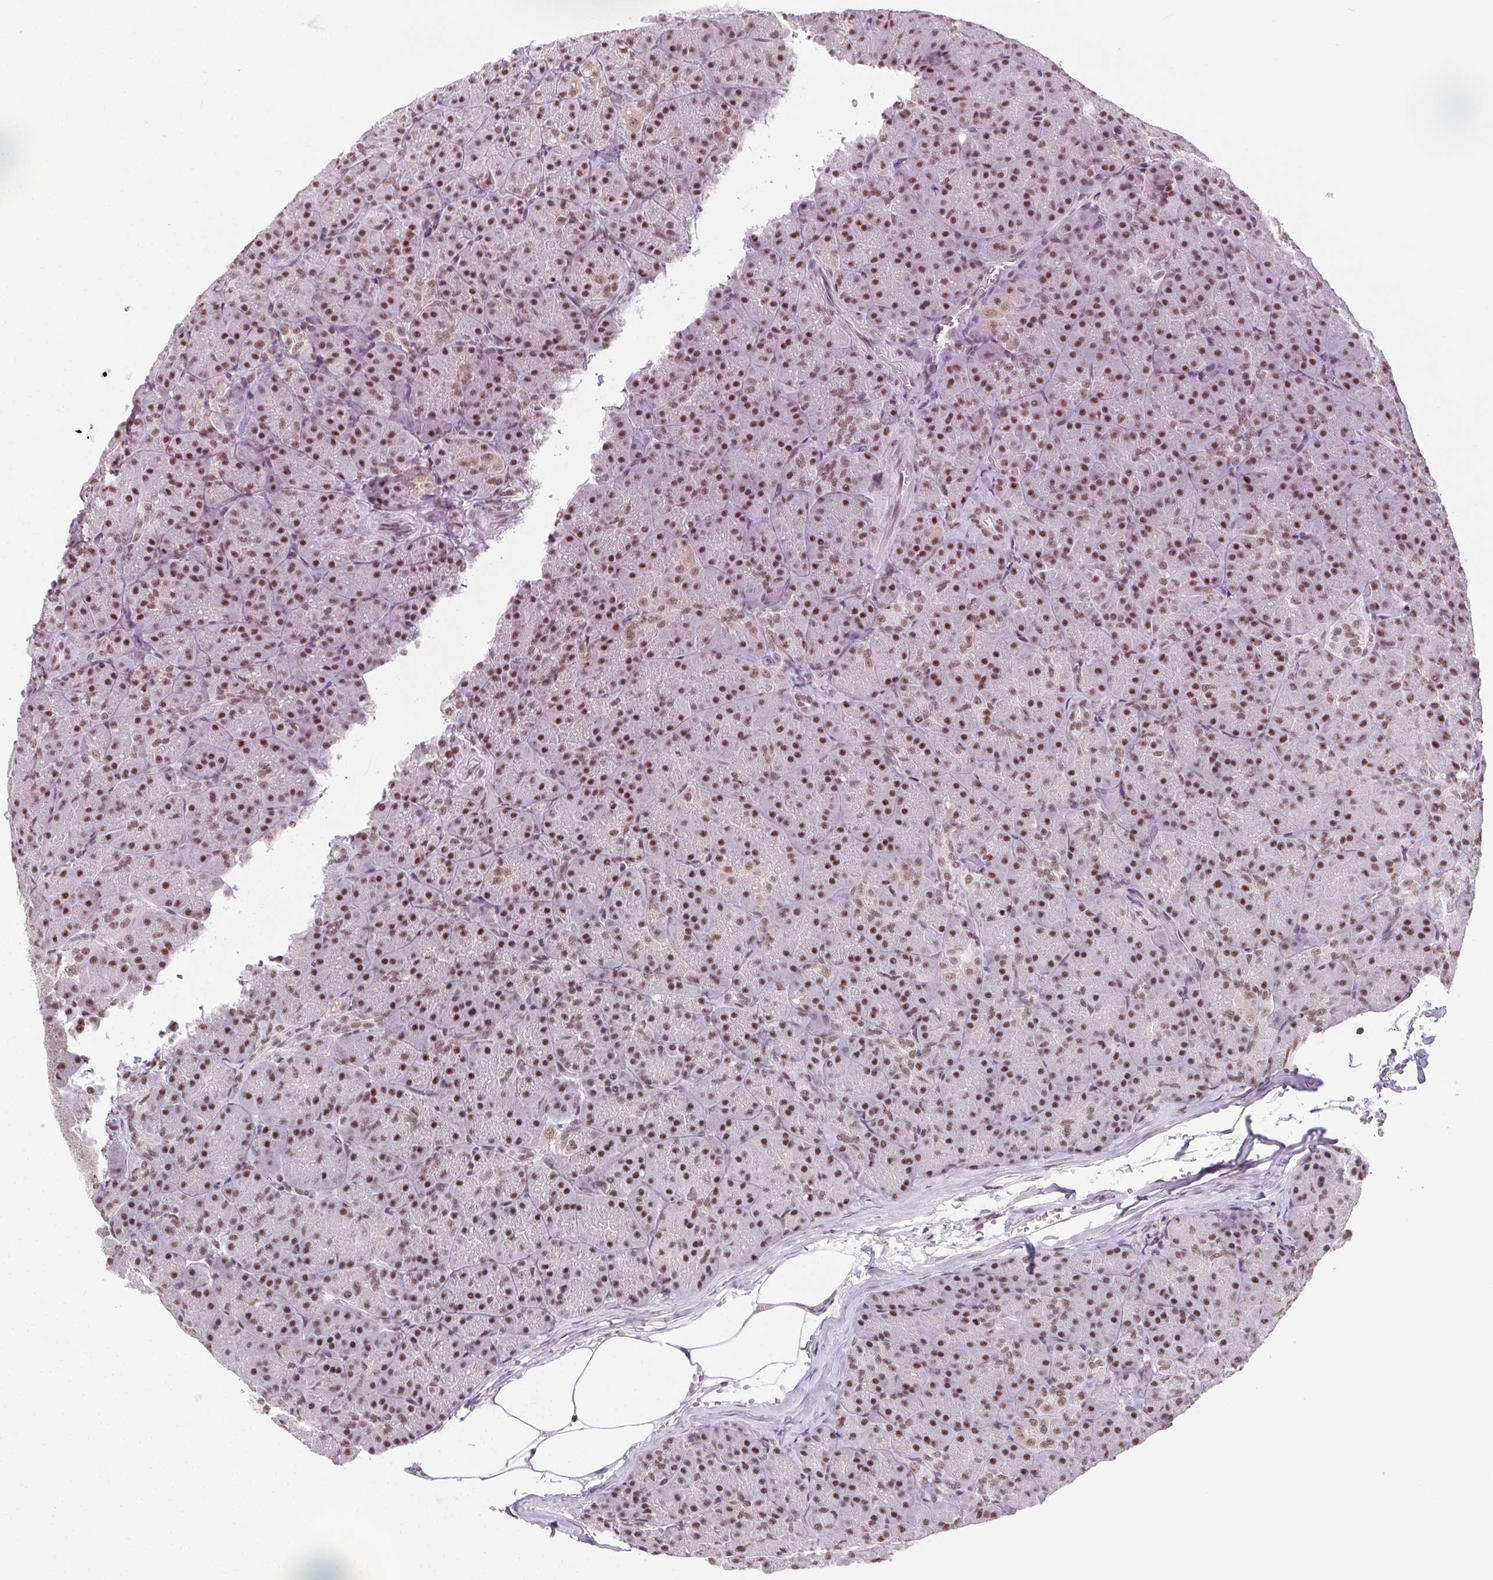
{"staining": {"intensity": "strong", "quantity": "25%-75%", "location": "nuclear"}, "tissue": "pancreas", "cell_type": "Exocrine glandular cells", "image_type": "normal", "snomed": [{"axis": "morphology", "description": "Normal tissue, NOS"}, {"axis": "topography", "description": "Pancreas"}], "caption": "Protein expression by immunohistochemistry shows strong nuclear expression in approximately 25%-75% of exocrine glandular cells in unremarkable pancreas.", "gene": "TRA2B", "patient": {"sex": "male", "age": 57}}